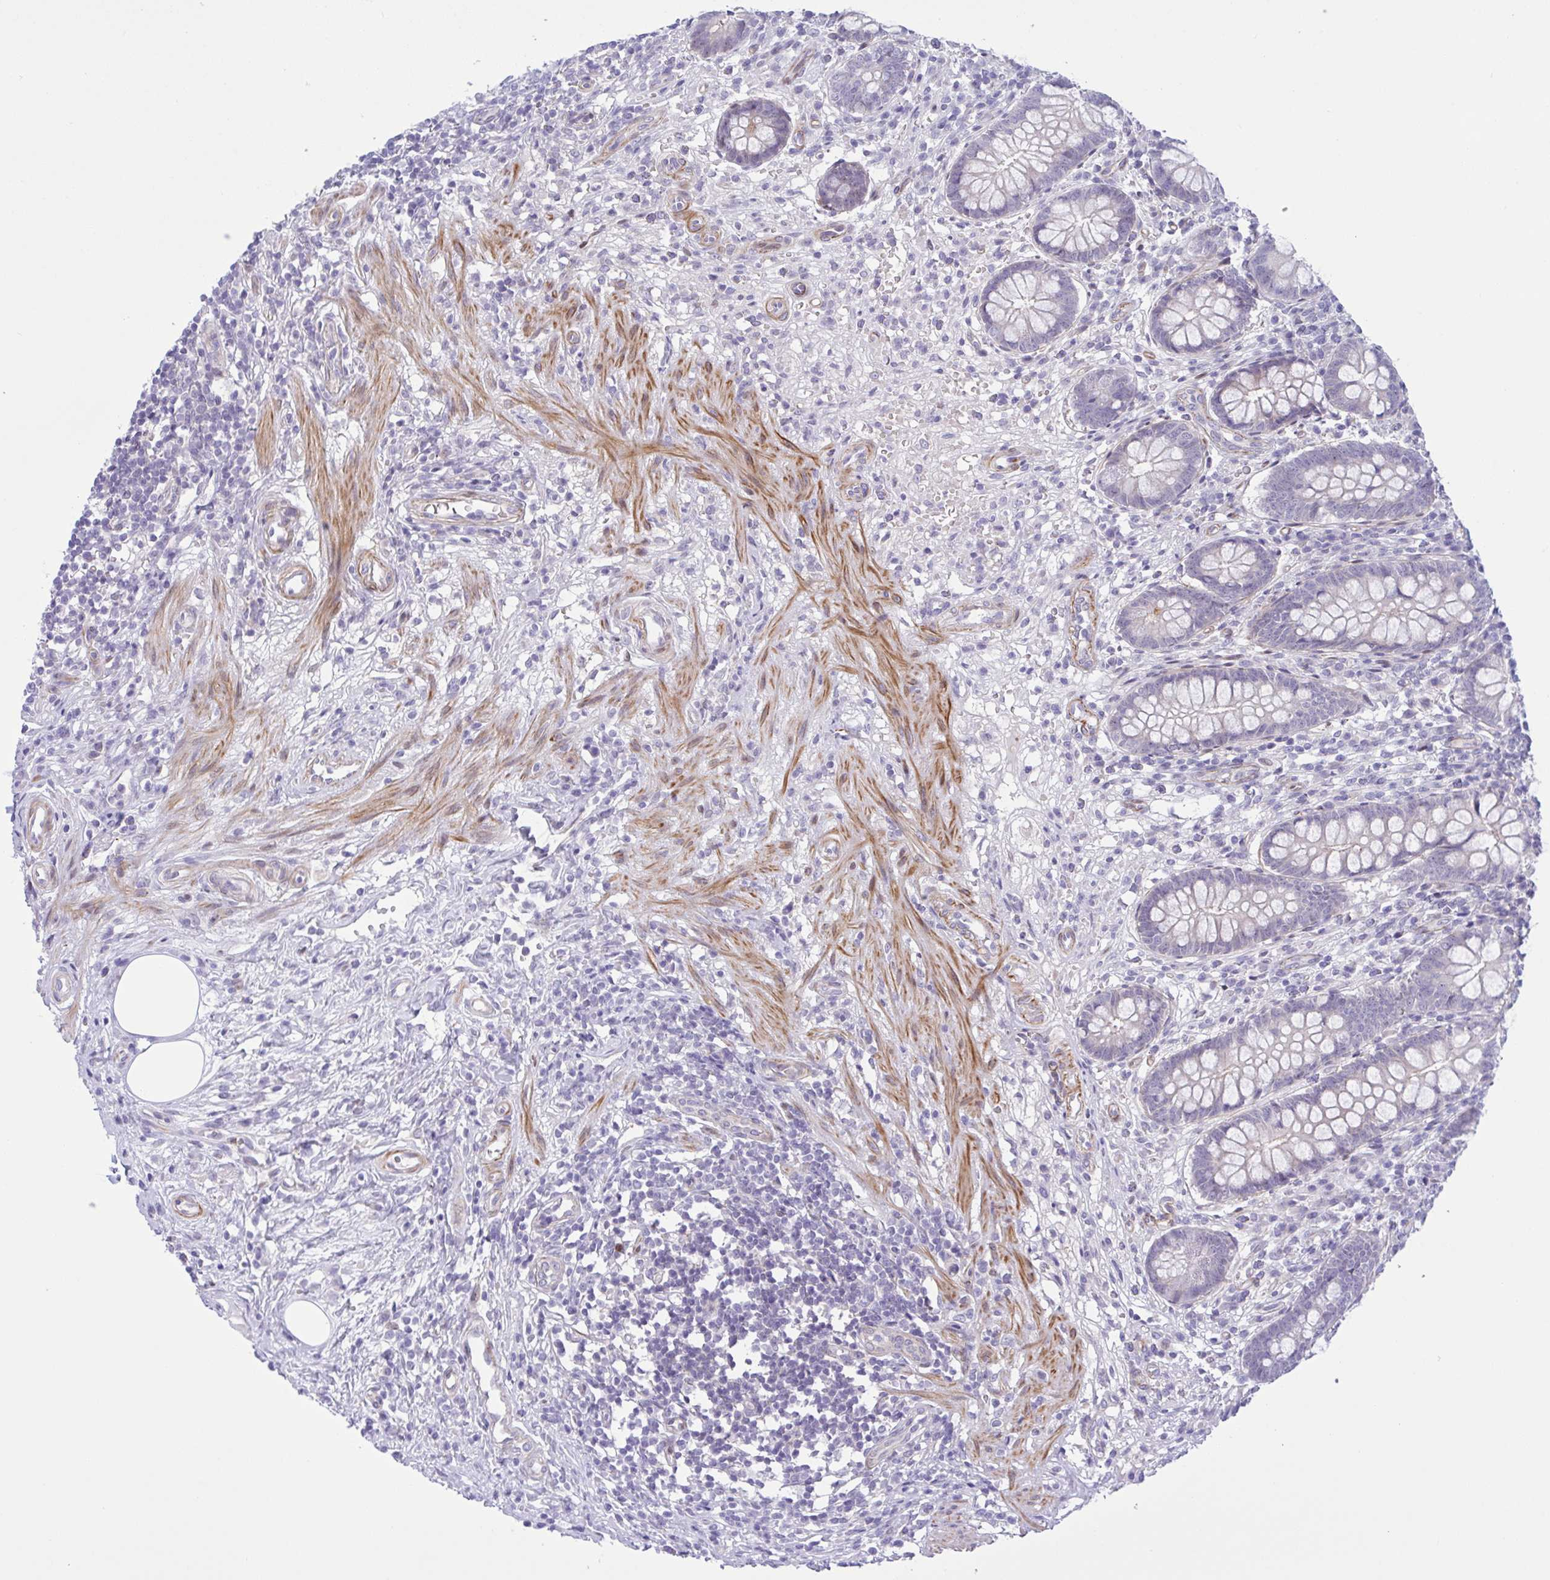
{"staining": {"intensity": "moderate", "quantity": "<25%", "location": "cytoplasmic/membranous"}, "tissue": "appendix", "cell_type": "Glandular cells", "image_type": "normal", "snomed": [{"axis": "morphology", "description": "Normal tissue, NOS"}, {"axis": "topography", "description": "Appendix"}], "caption": "Immunohistochemistry (IHC) of unremarkable human appendix reveals low levels of moderate cytoplasmic/membranous expression in about <25% of glandular cells.", "gene": "AHCYL2", "patient": {"sex": "female", "age": 56}}